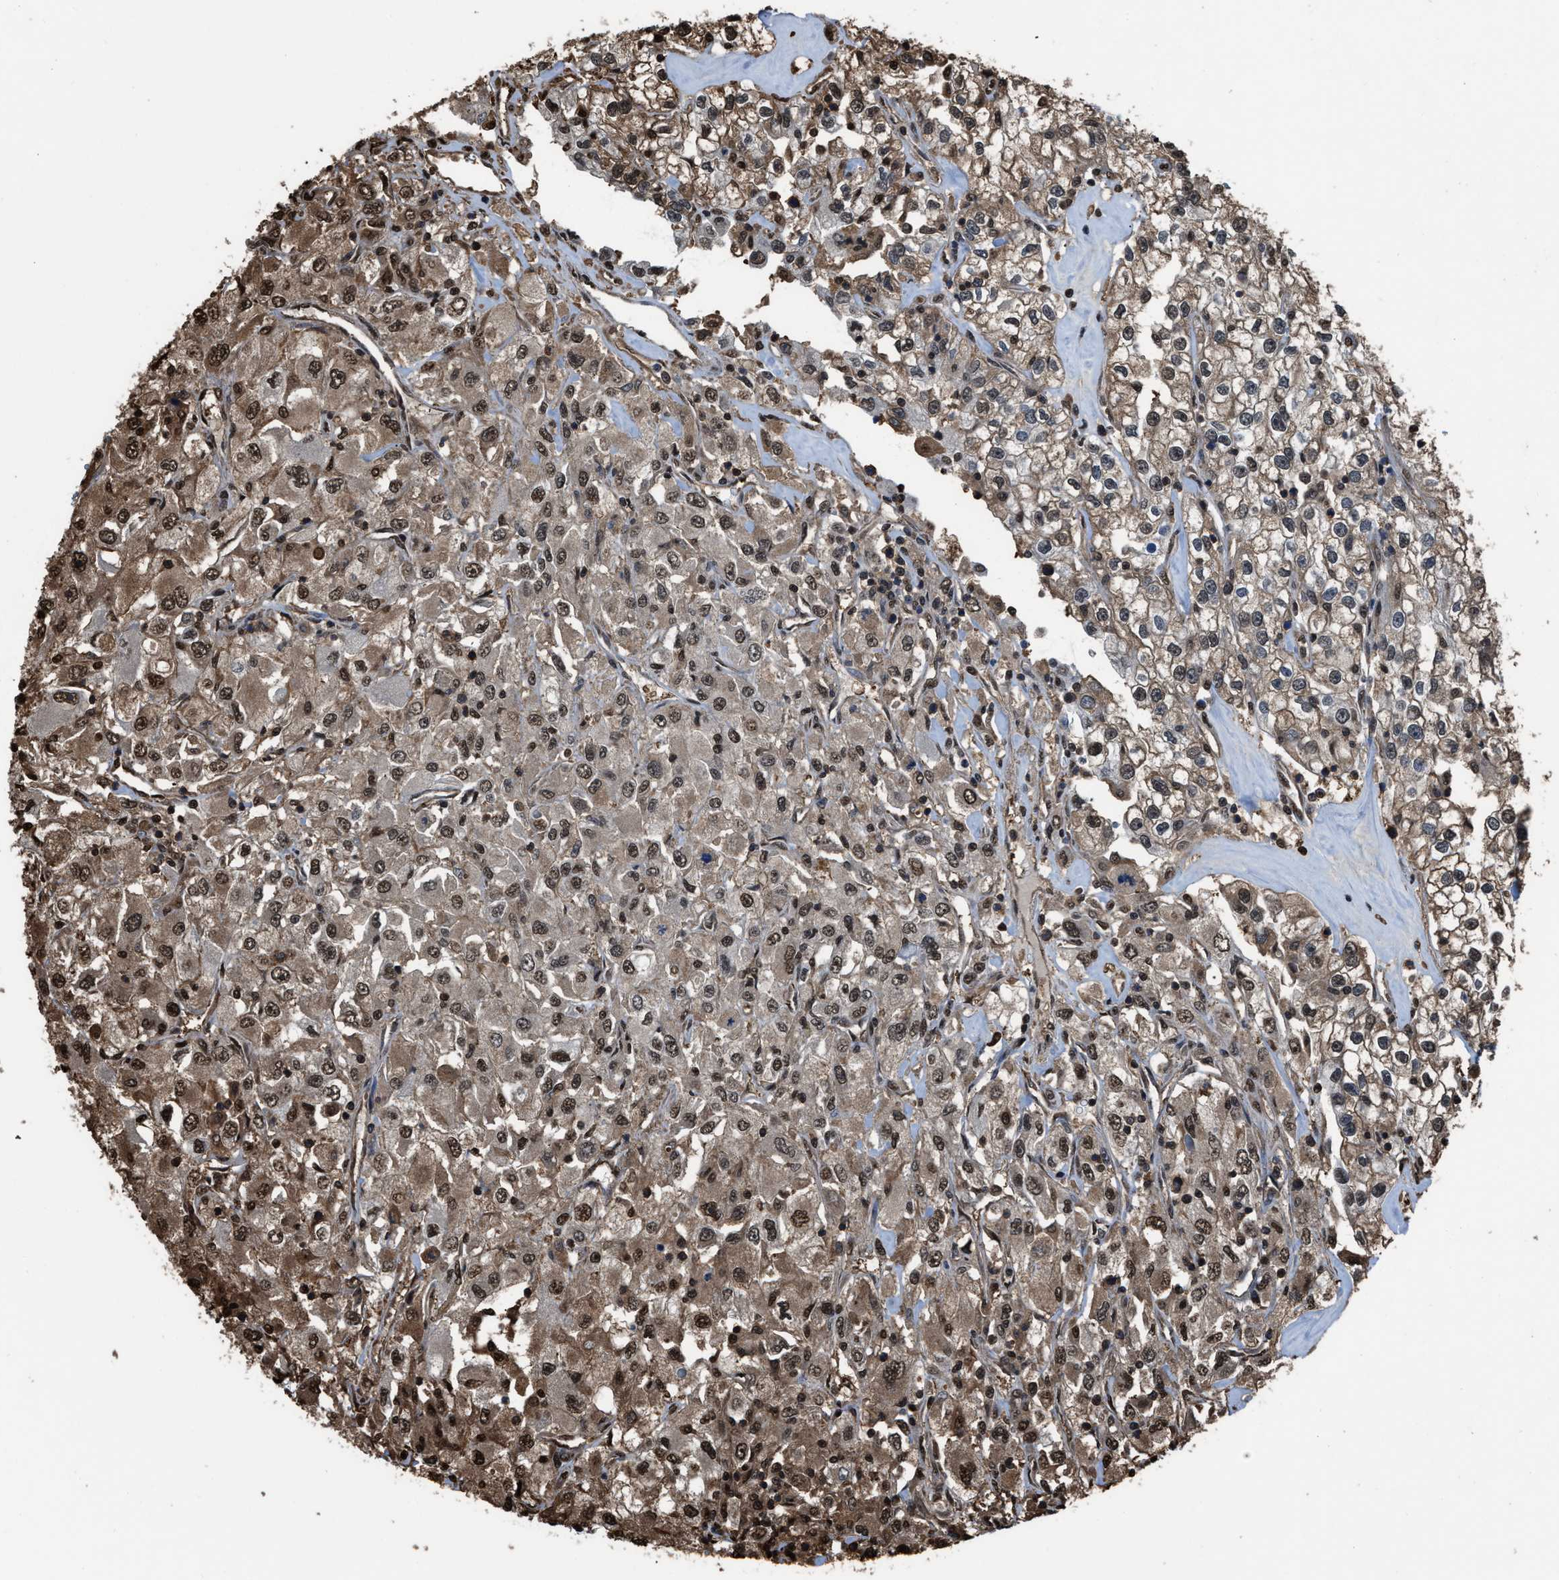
{"staining": {"intensity": "moderate", "quantity": ">75%", "location": "cytoplasmic/membranous,nuclear"}, "tissue": "renal cancer", "cell_type": "Tumor cells", "image_type": "cancer", "snomed": [{"axis": "morphology", "description": "Adenocarcinoma, NOS"}, {"axis": "topography", "description": "Kidney"}], "caption": "Adenocarcinoma (renal) tissue demonstrates moderate cytoplasmic/membranous and nuclear expression in approximately >75% of tumor cells, visualized by immunohistochemistry.", "gene": "FNTA", "patient": {"sex": "female", "age": 52}}